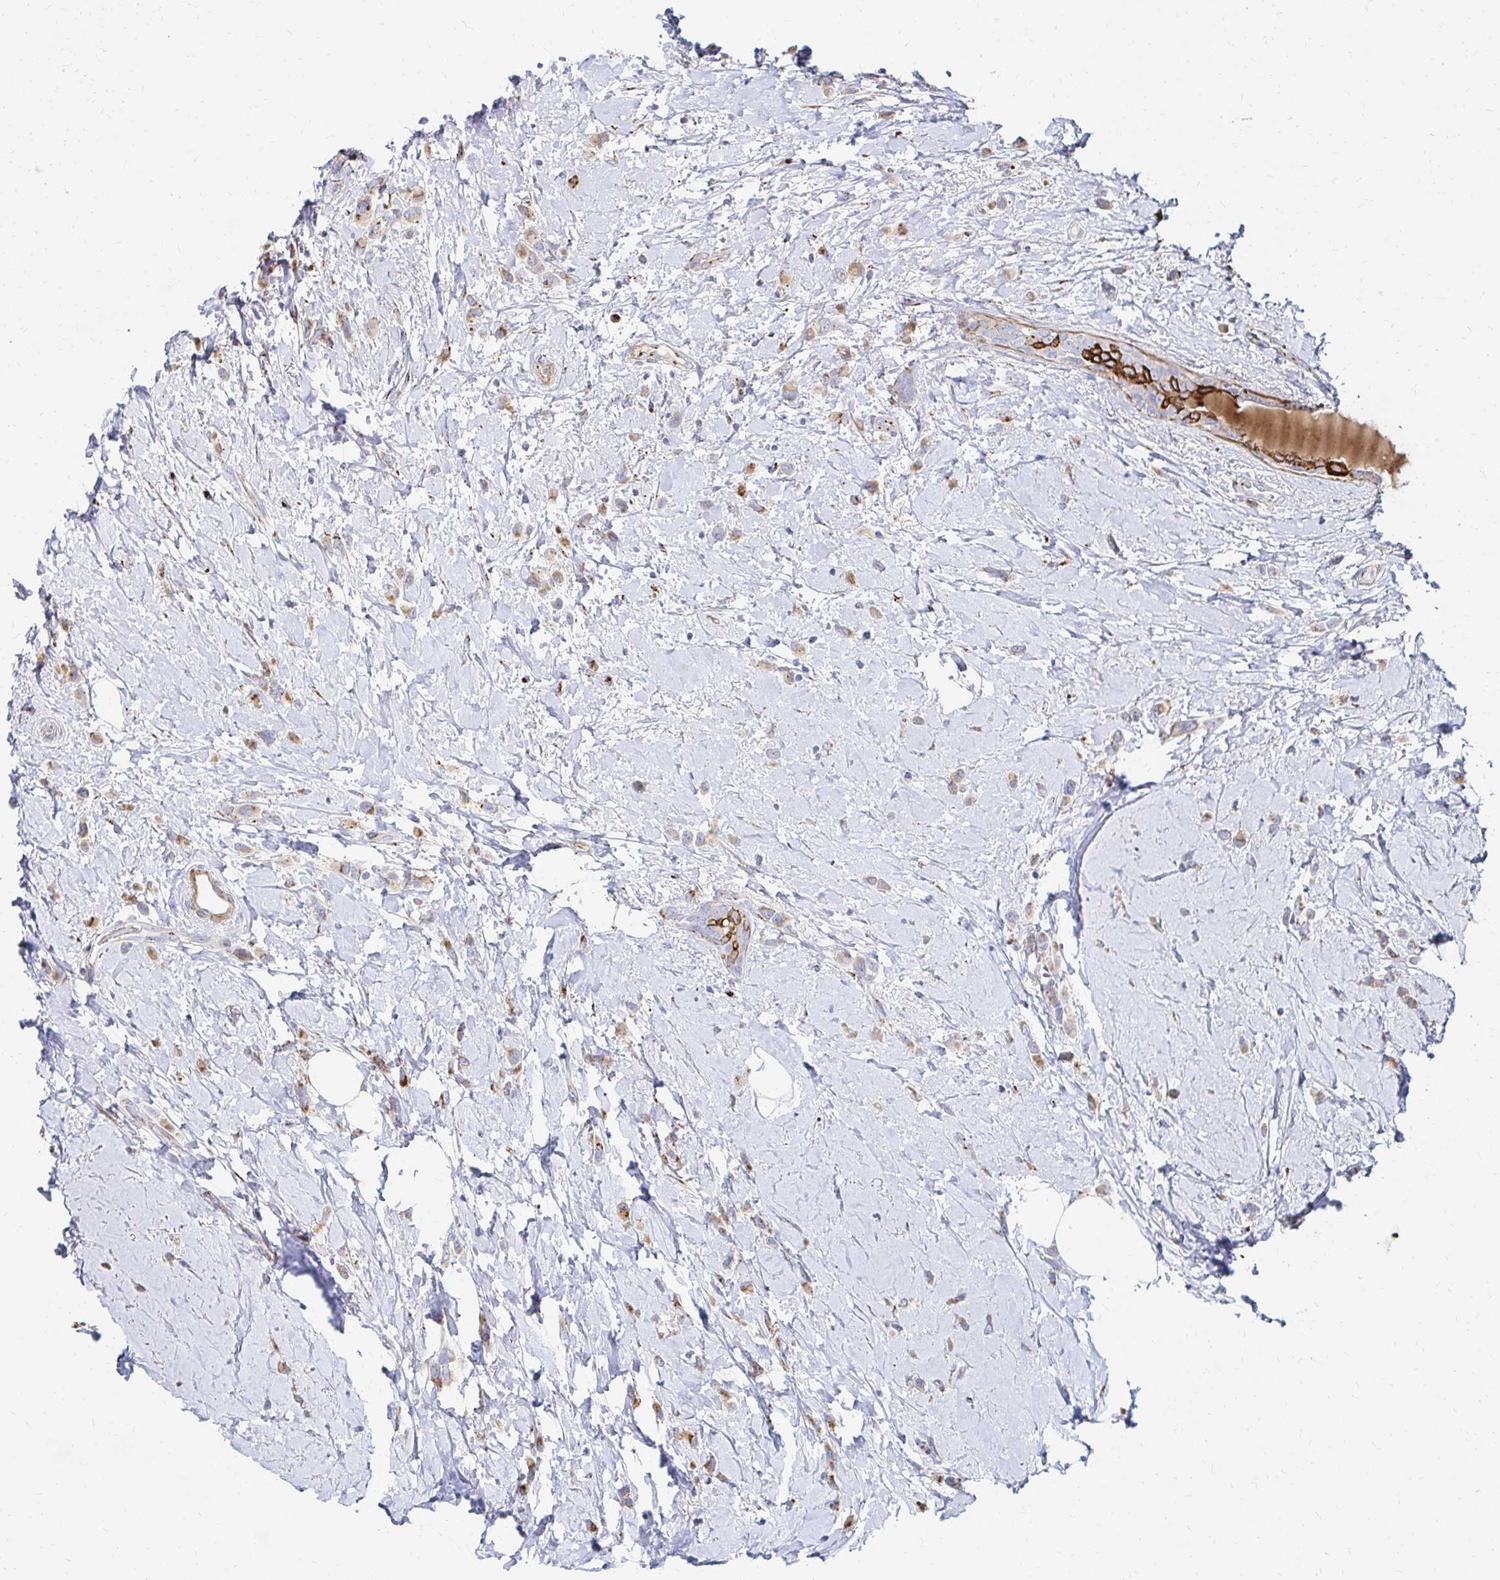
{"staining": {"intensity": "moderate", "quantity": "25%-75%", "location": "cytoplasmic/membranous"}, "tissue": "breast cancer", "cell_type": "Tumor cells", "image_type": "cancer", "snomed": [{"axis": "morphology", "description": "Lobular carcinoma"}, {"axis": "topography", "description": "Breast"}], "caption": "Immunohistochemistry (IHC) (DAB) staining of breast lobular carcinoma shows moderate cytoplasmic/membranous protein expression in approximately 25%-75% of tumor cells.", "gene": "MAN1A1", "patient": {"sex": "female", "age": 66}}